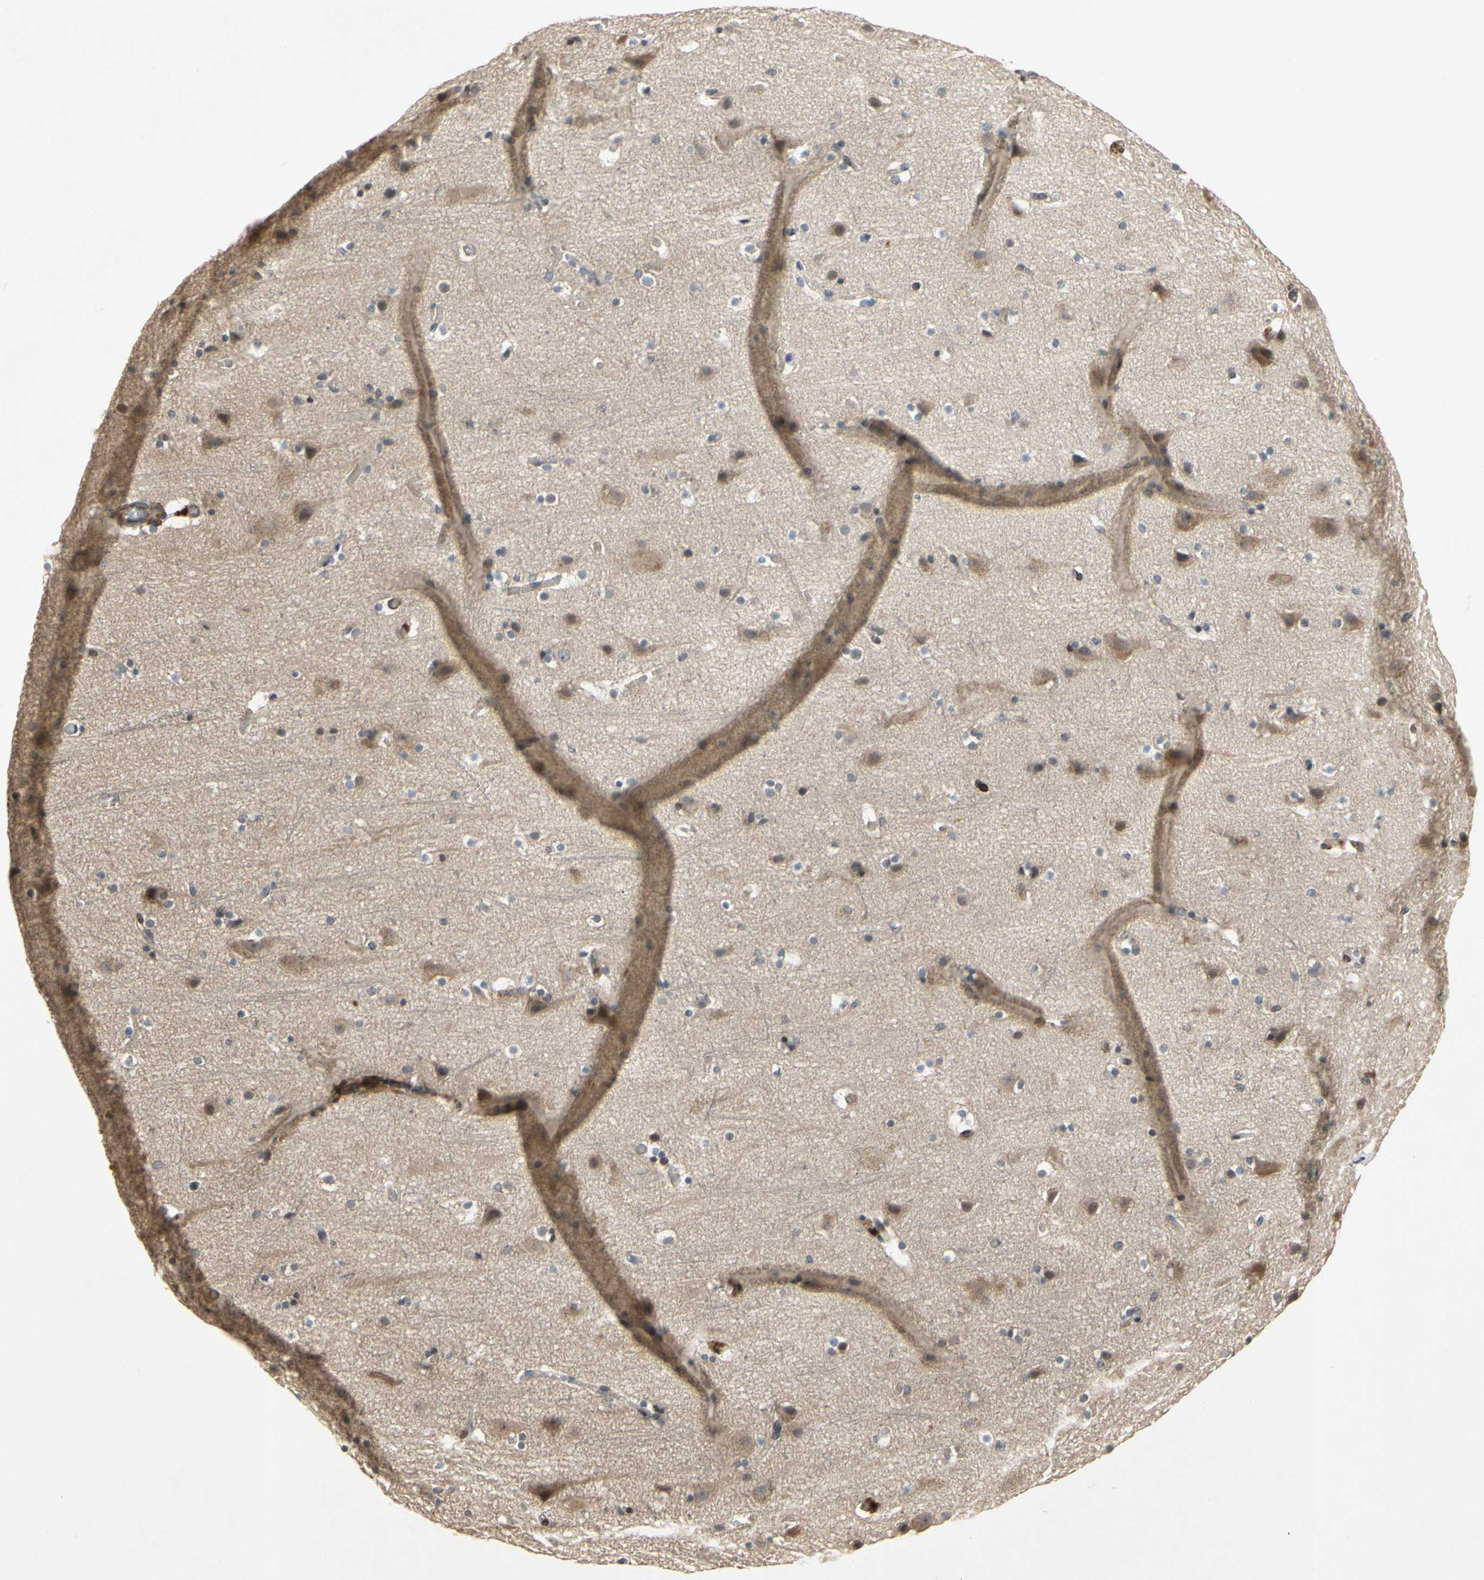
{"staining": {"intensity": "weak", "quantity": ">75%", "location": "cytoplasmic/membranous"}, "tissue": "cerebral cortex", "cell_type": "Endothelial cells", "image_type": "normal", "snomed": [{"axis": "morphology", "description": "Normal tissue, NOS"}, {"axis": "topography", "description": "Cerebral cortex"}], "caption": "Protein positivity by immunohistochemistry demonstrates weak cytoplasmic/membranous staining in about >75% of endothelial cells in unremarkable cerebral cortex.", "gene": "PLXNA2", "patient": {"sex": "male", "age": 45}}